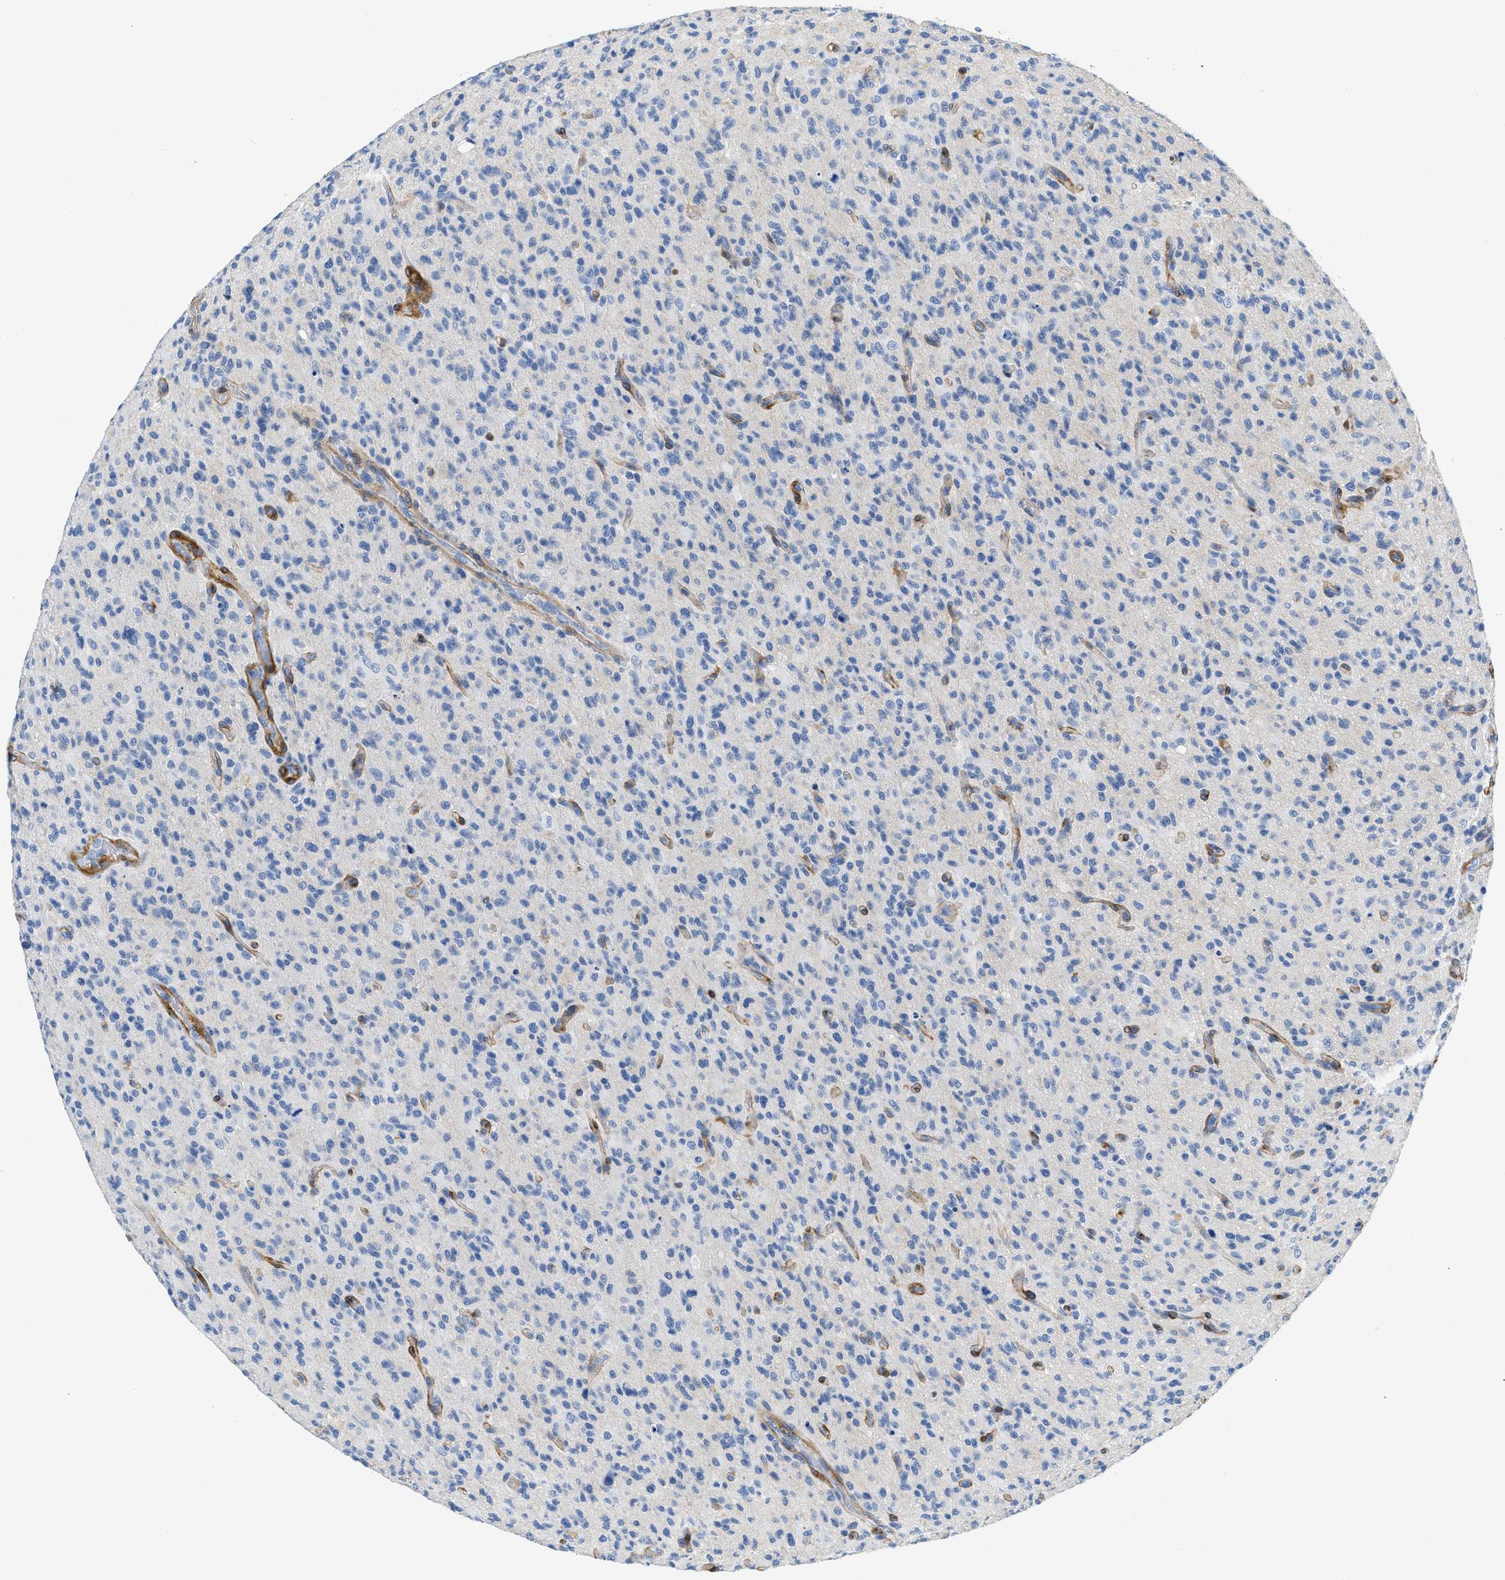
{"staining": {"intensity": "negative", "quantity": "none", "location": "none"}, "tissue": "glioma", "cell_type": "Tumor cells", "image_type": "cancer", "snomed": [{"axis": "morphology", "description": "Glioma, malignant, High grade"}, {"axis": "topography", "description": "Brain"}], "caption": "DAB (3,3'-diaminobenzidine) immunohistochemical staining of glioma exhibits no significant positivity in tumor cells.", "gene": "PDGFRB", "patient": {"sex": "male", "age": 71}}